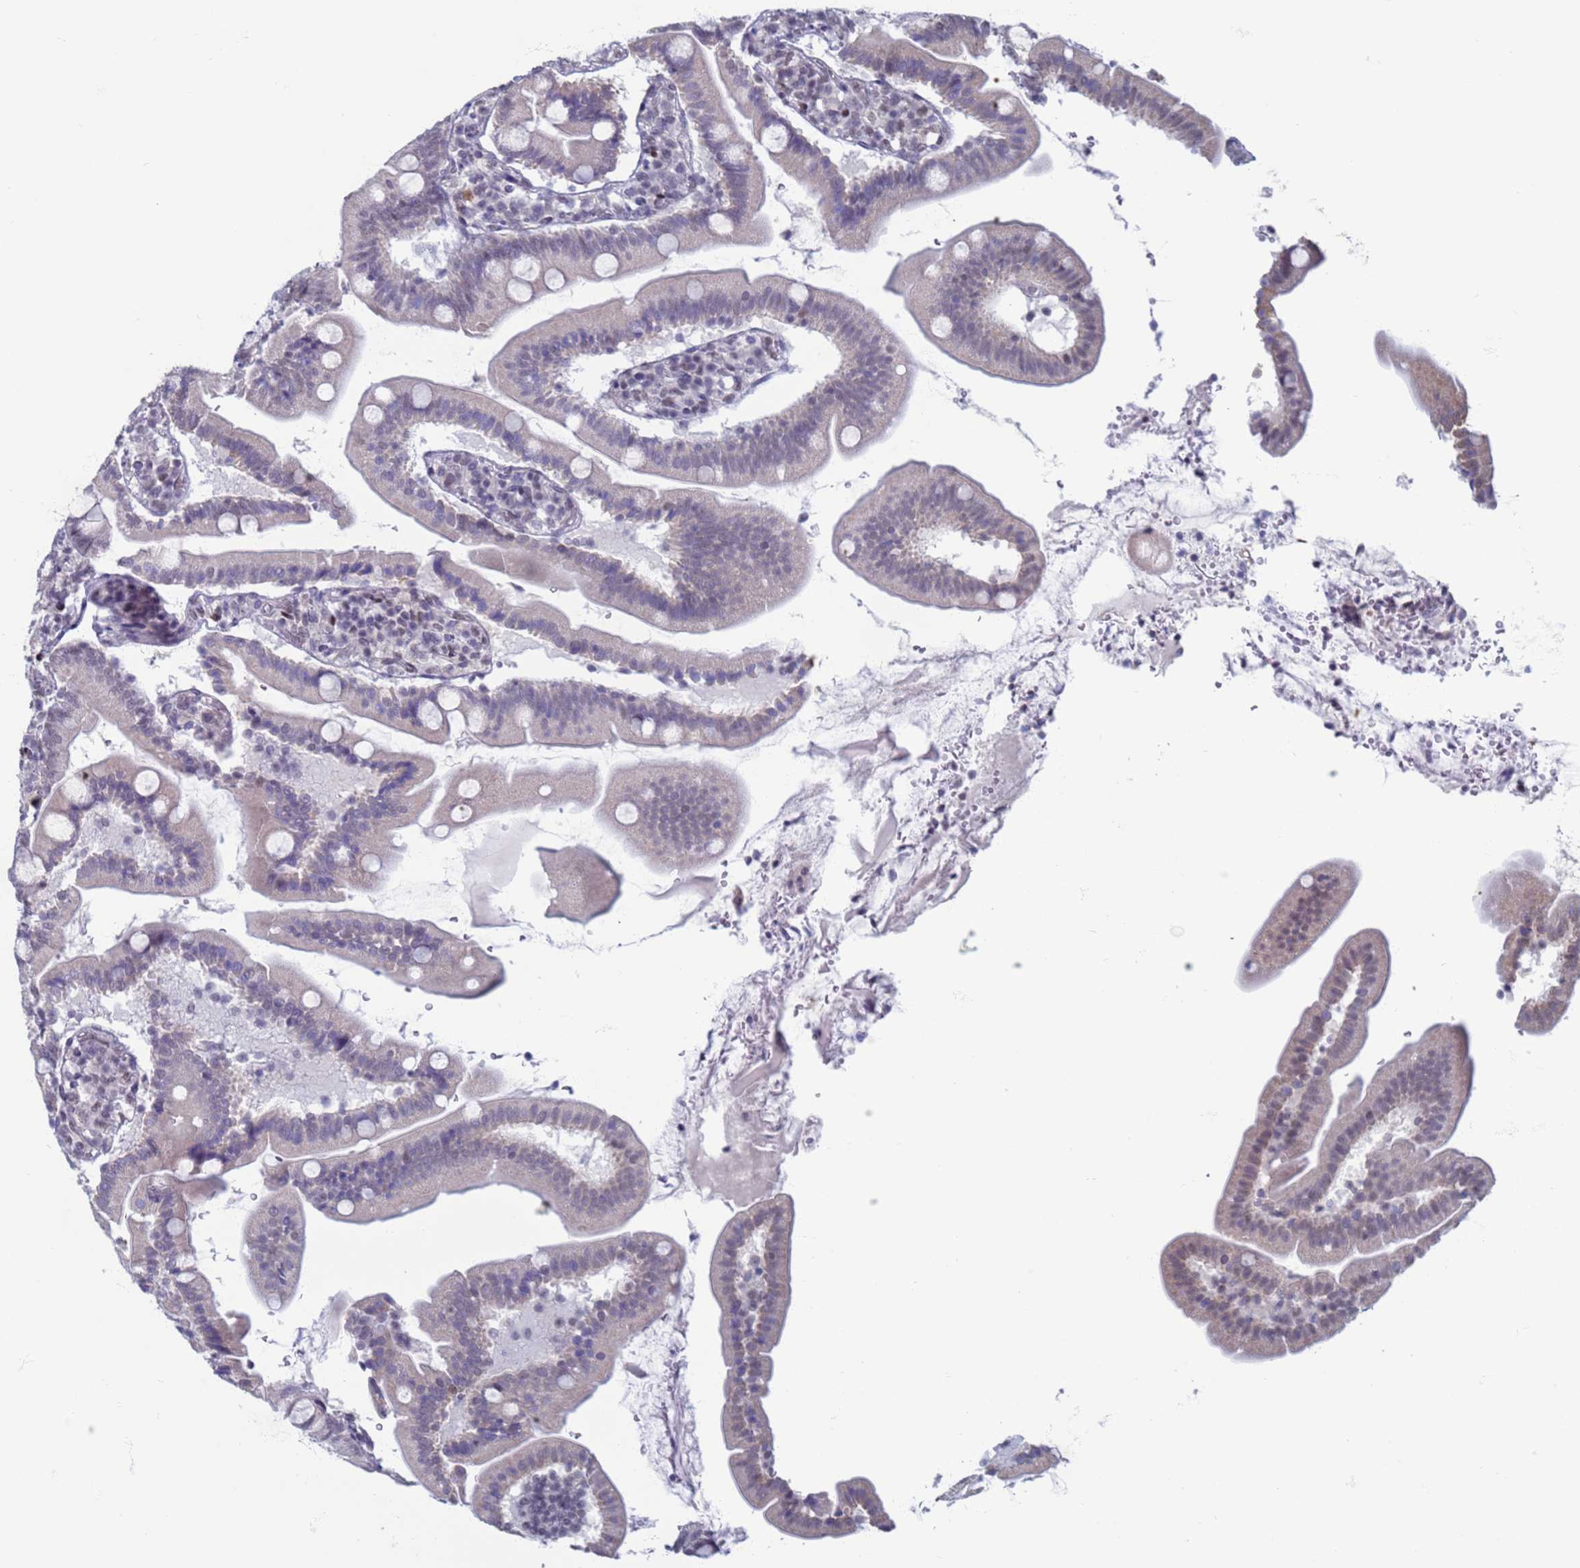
{"staining": {"intensity": "negative", "quantity": "none", "location": "none"}, "tissue": "duodenum", "cell_type": "Glandular cells", "image_type": "normal", "snomed": [{"axis": "morphology", "description": "Normal tissue, NOS"}, {"axis": "topography", "description": "Duodenum"}], "caption": "Immunohistochemical staining of unremarkable human duodenum reveals no significant expression in glandular cells.", "gene": "SAE1", "patient": {"sex": "female", "age": 67}}